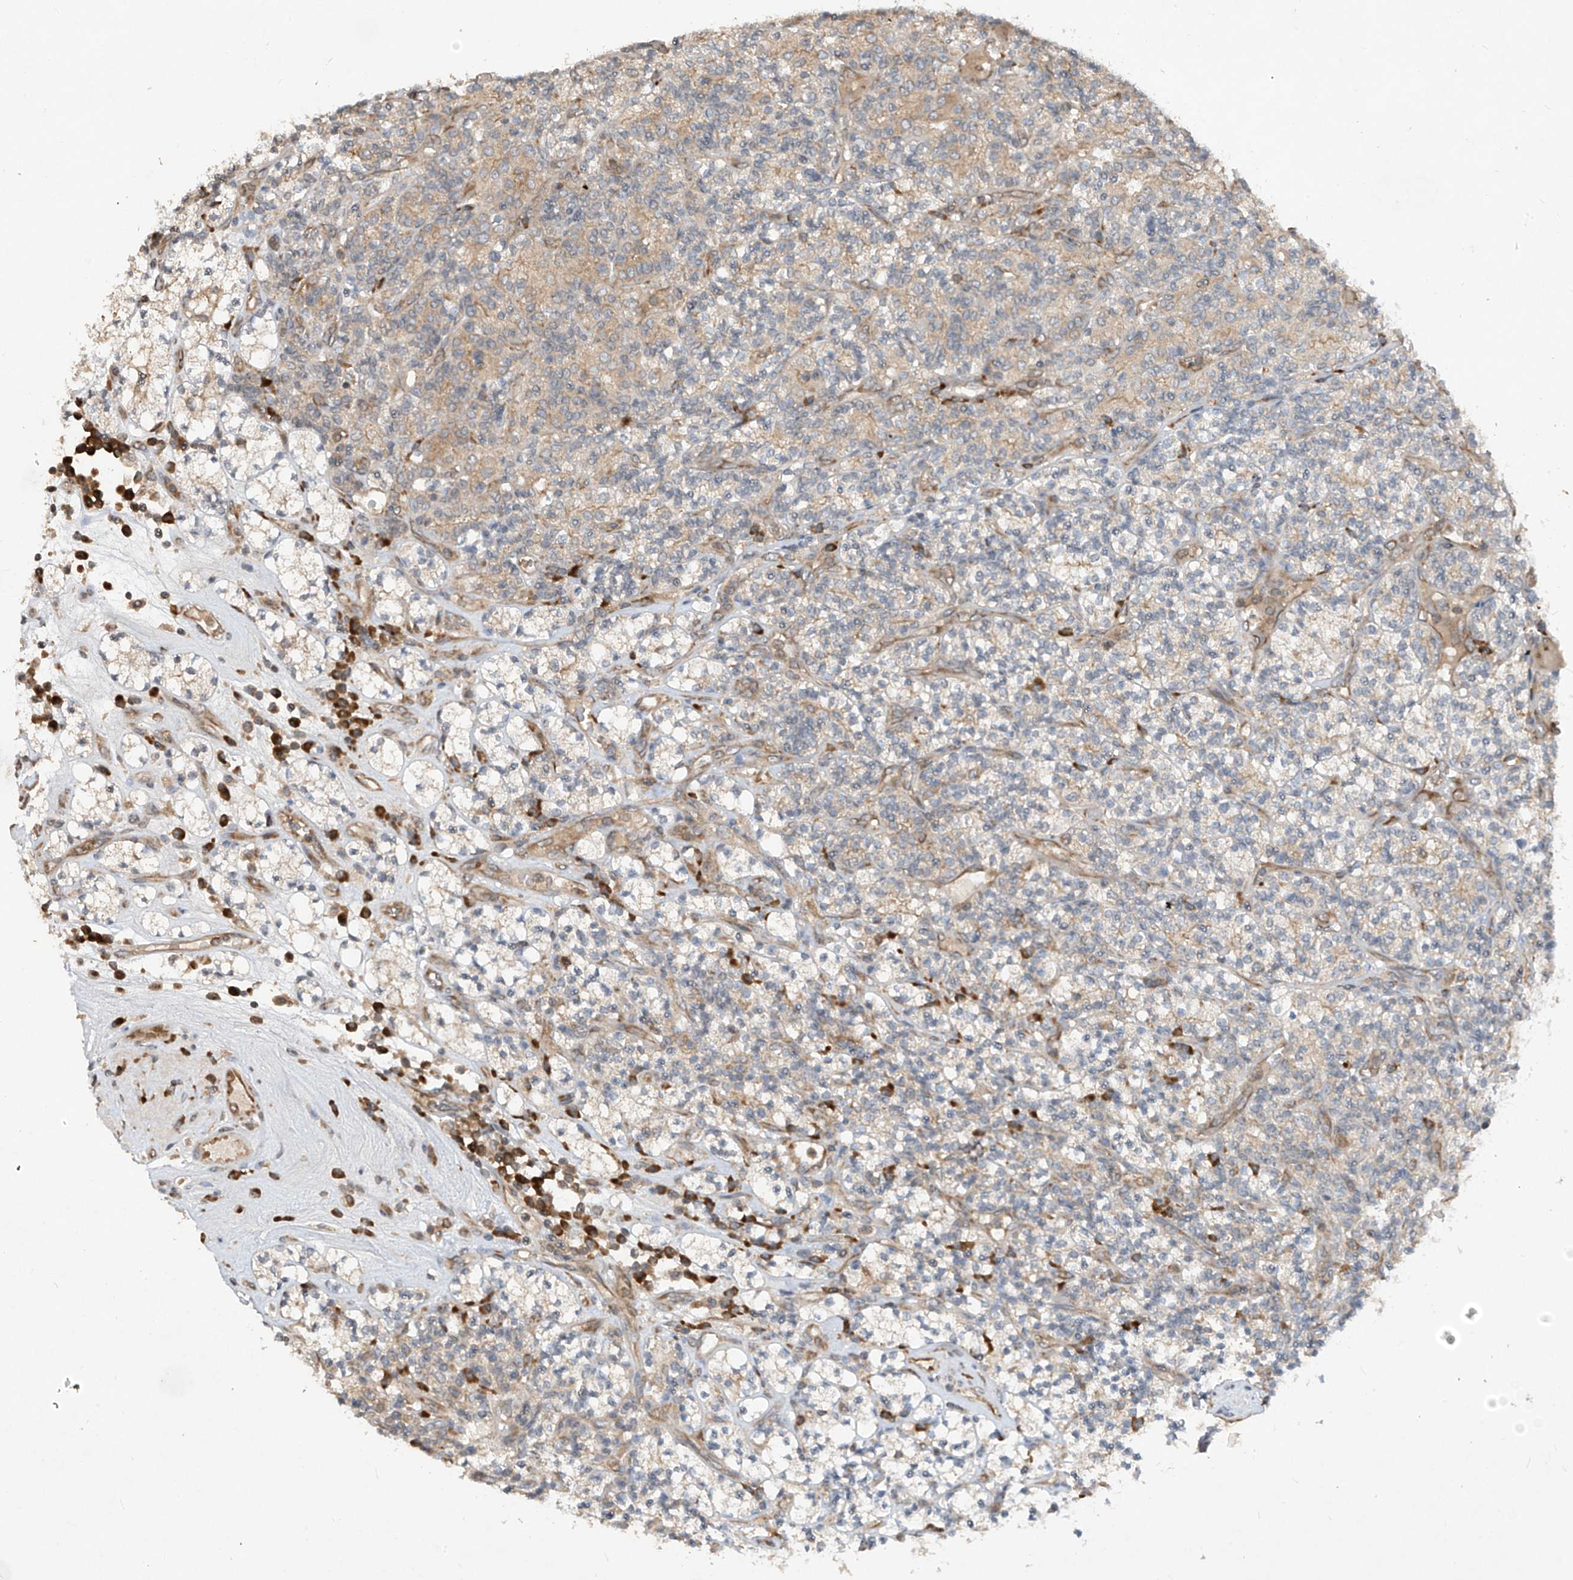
{"staining": {"intensity": "weak", "quantity": "<25%", "location": "cytoplasmic/membranous"}, "tissue": "renal cancer", "cell_type": "Tumor cells", "image_type": "cancer", "snomed": [{"axis": "morphology", "description": "Adenocarcinoma, NOS"}, {"axis": "topography", "description": "Kidney"}], "caption": "High magnification brightfield microscopy of adenocarcinoma (renal) stained with DAB (brown) and counterstained with hematoxylin (blue): tumor cells show no significant expression. Brightfield microscopy of IHC stained with DAB (brown) and hematoxylin (blue), captured at high magnification.", "gene": "RPL34", "patient": {"sex": "male", "age": 77}}